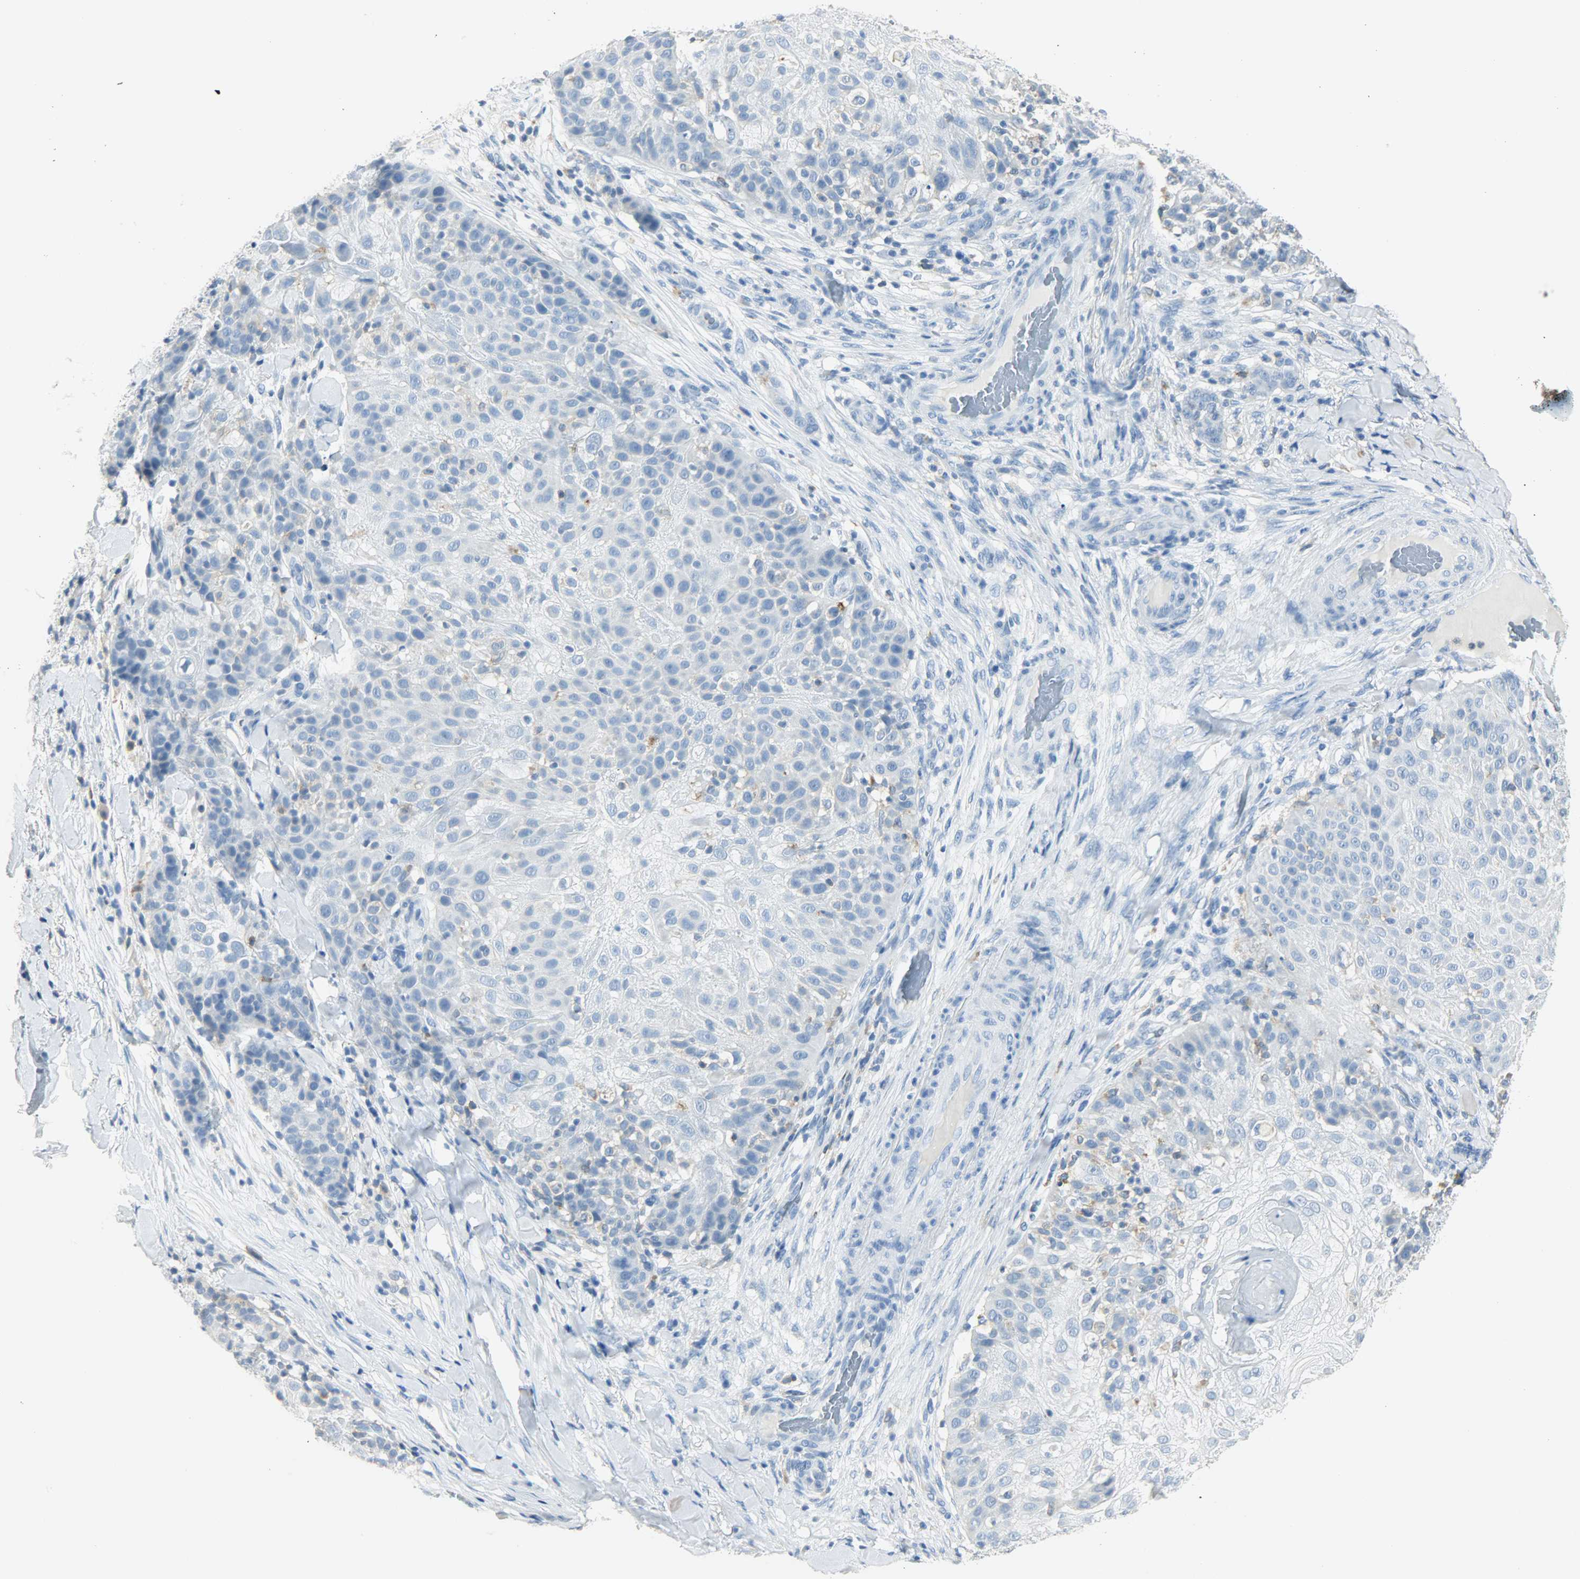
{"staining": {"intensity": "negative", "quantity": "none", "location": "none"}, "tissue": "skin cancer", "cell_type": "Tumor cells", "image_type": "cancer", "snomed": [{"axis": "morphology", "description": "Normal tissue, NOS"}, {"axis": "morphology", "description": "Squamous cell carcinoma, NOS"}, {"axis": "topography", "description": "Skin"}], "caption": "There is no significant staining in tumor cells of skin cancer (squamous cell carcinoma).", "gene": "PTPN6", "patient": {"sex": "female", "age": 83}}